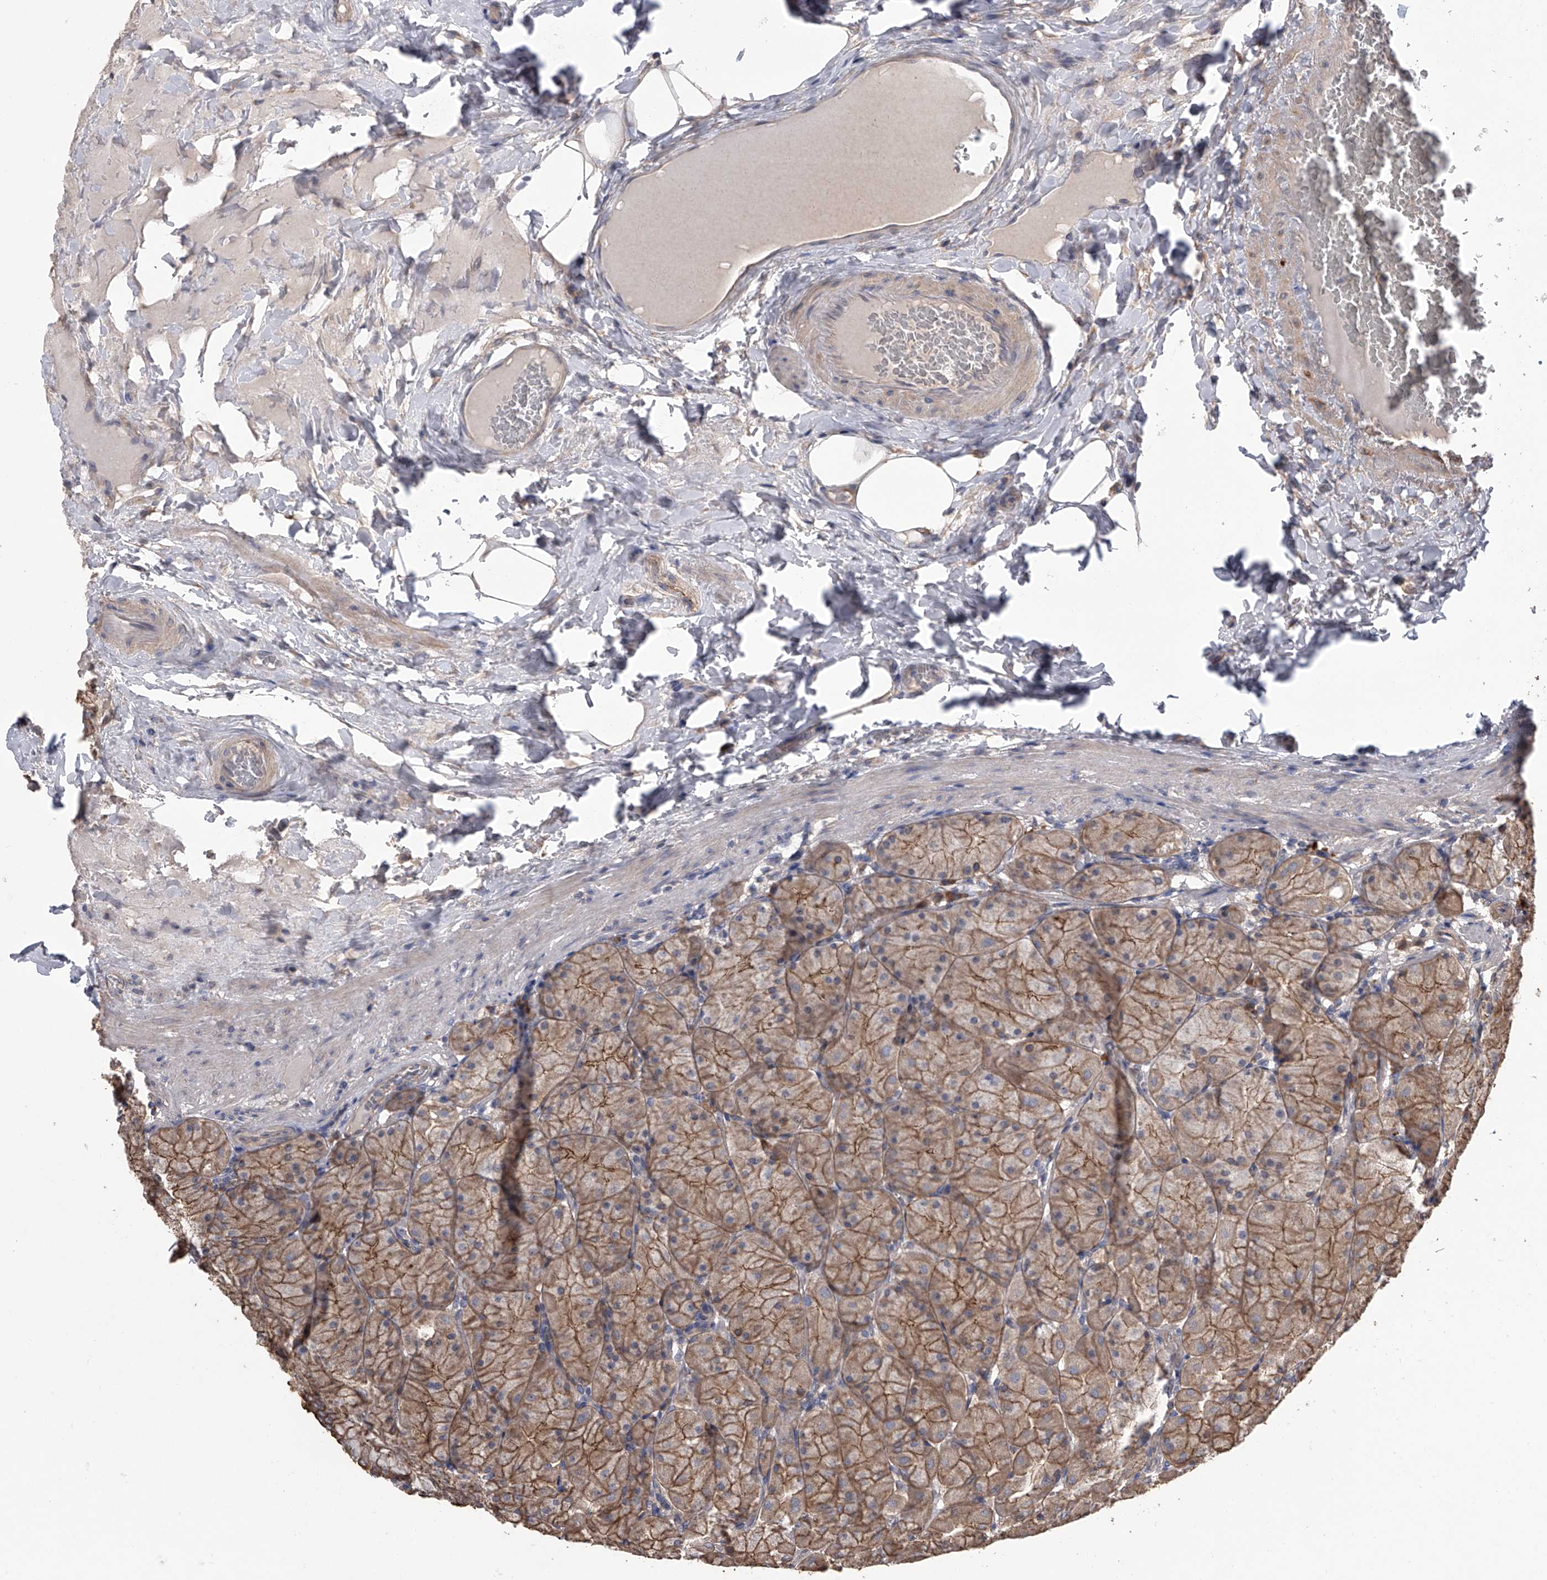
{"staining": {"intensity": "moderate", "quantity": ">75%", "location": "cytoplasmic/membranous"}, "tissue": "stomach", "cell_type": "Glandular cells", "image_type": "normal", "snomed": [{"axis": "morphology", "description": "Normal tissue, NOS"}, {"axis": "topography", "description": "Stomach, upper"}], "caption": "Unremarkable stomach exhibits moderate cytoplasmic/membranous expression in approximately >75% of glandular cells, visualized by immunohistochemistry. (Stains: DAB (3,3'-diaminobenzidine) in brown, nuclei in blue, Microscopy: brightfield microscopy at high magnification).", "gene": "ZNF343", "patient": {"sex": "female", "age": 56}}